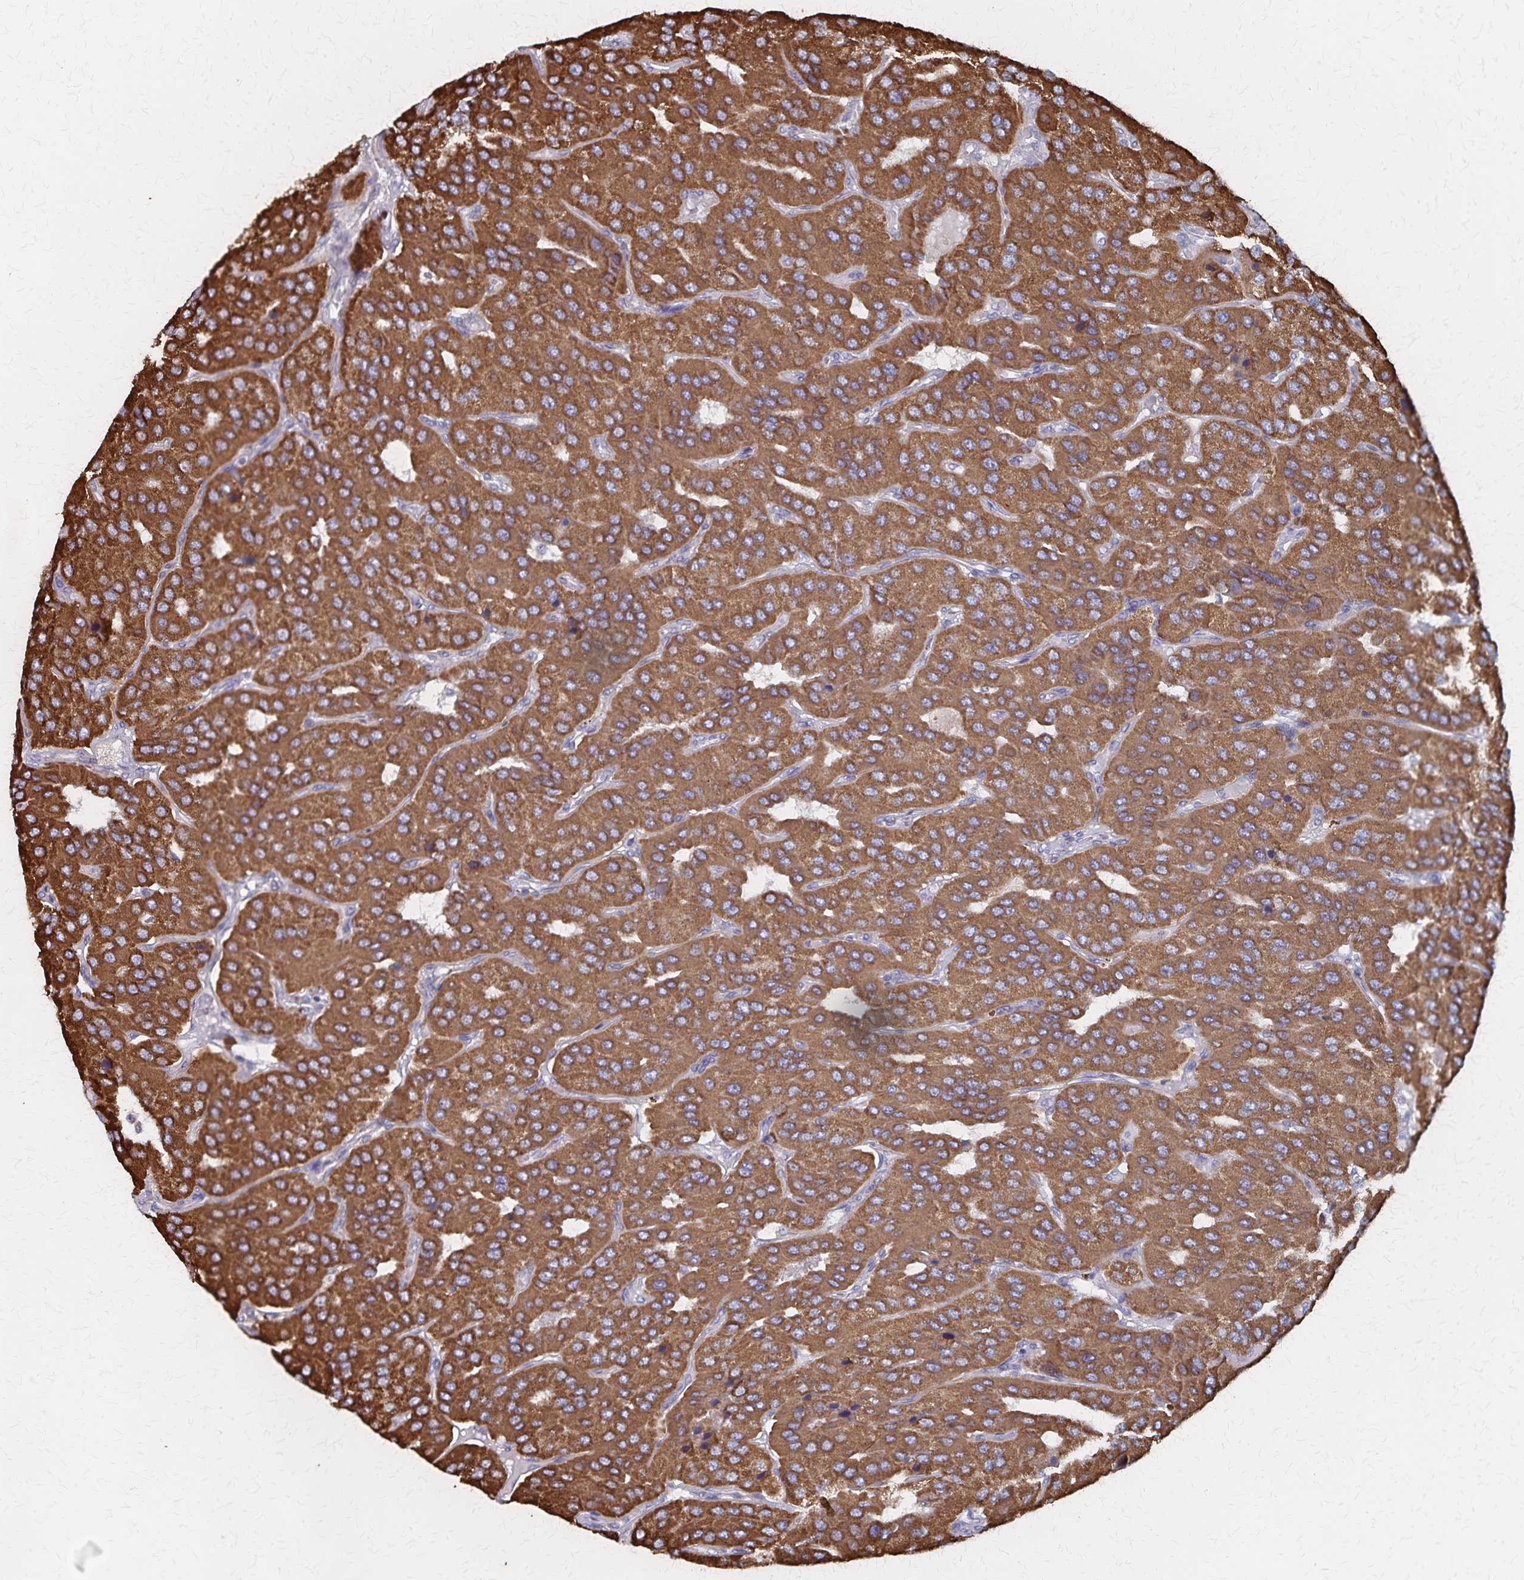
{"staining": {"intensity": "strong", "quantity": ">75%", "location": "cytoplasmic/membranous"}, "tissue": "parathyroid gland", "cell_type": "Glandular cells", "image_type": "normal", "snomed": [{"axis": "morphology", "description": "Normal tissue, NOS"}, {"axis": "morphology", "description": "Adenoma, NOS"}, {"axis": "topography", "description": "Parathyroid gland"}], "caption": "Immunohistochemical staining of unremarkable parathyroid gland reveals high levels of strong cytoplasmic/membranous positivity in about >75% of glandular cells.", "gene": "PGAP2", "patient": {"sex": "female", "age": 86}}